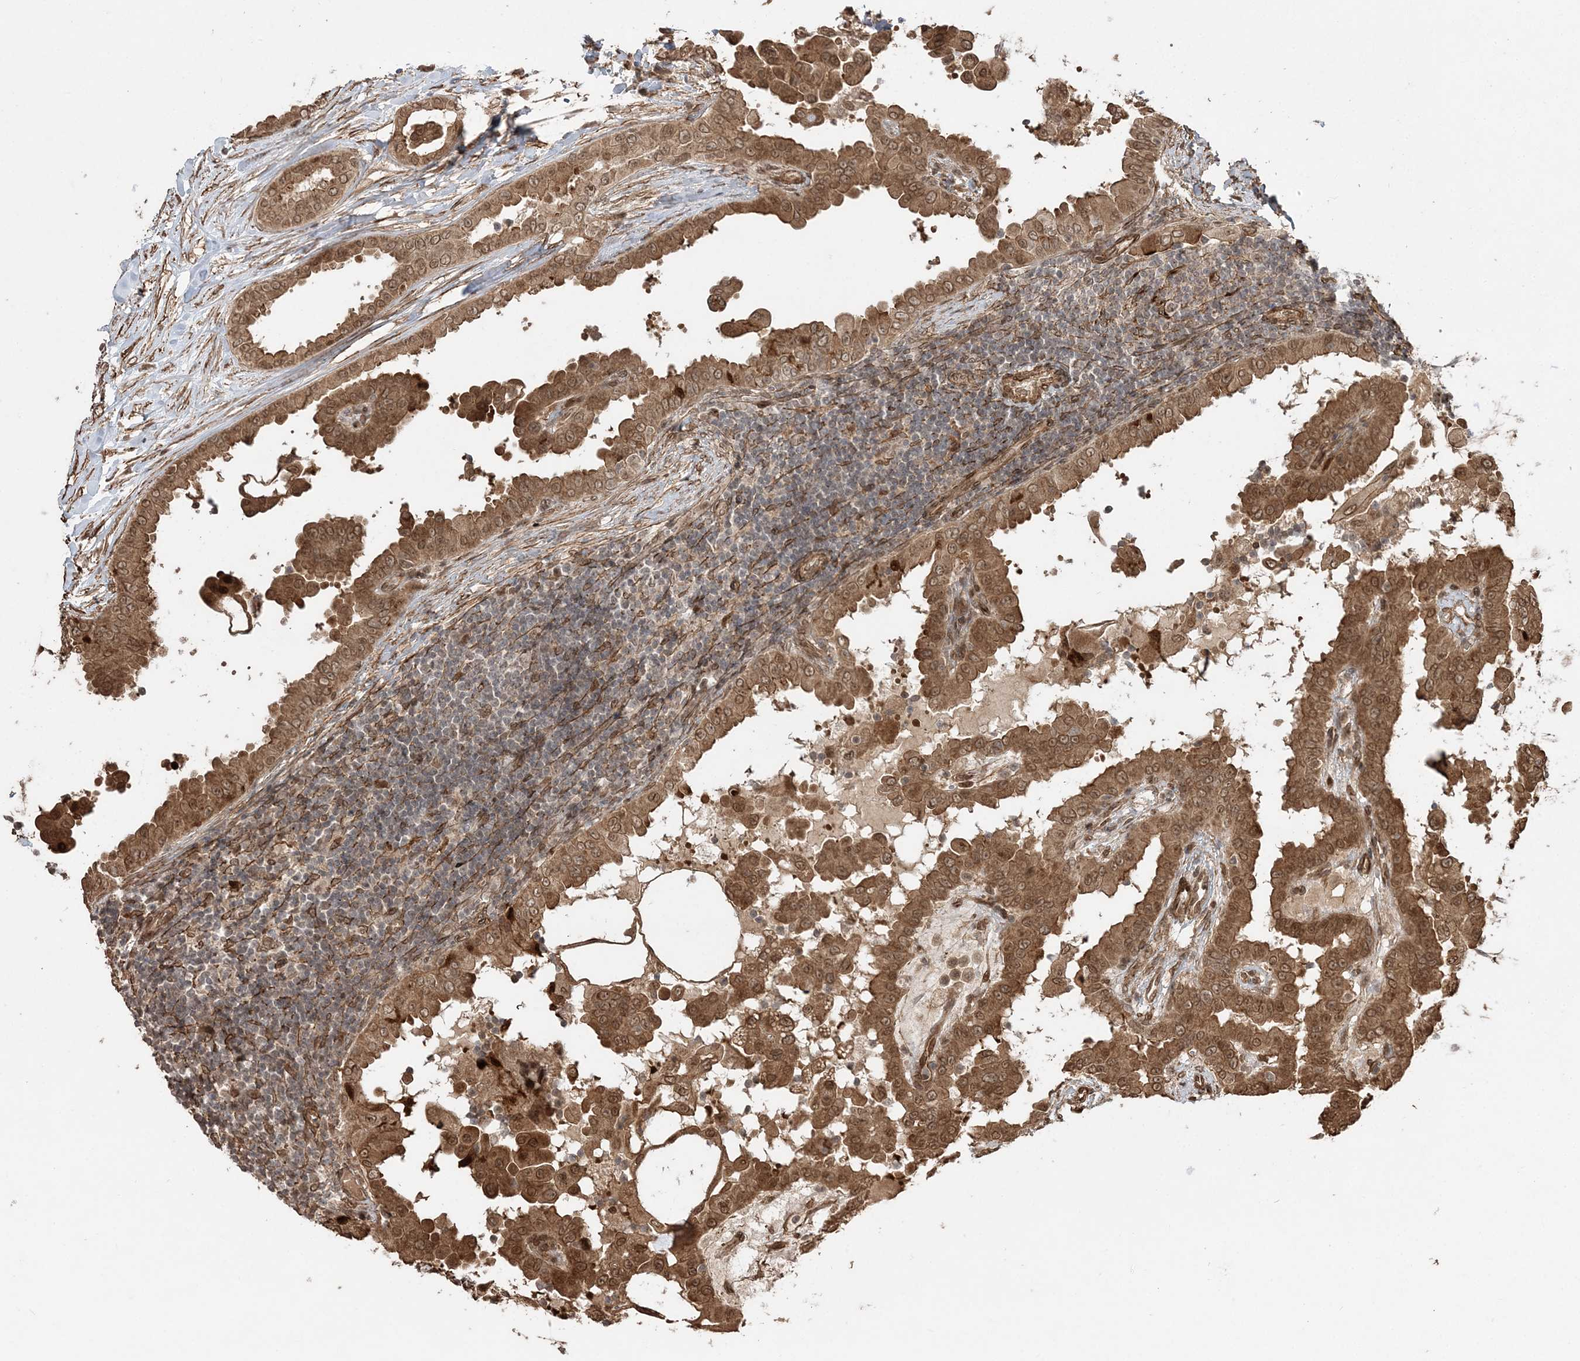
{"staining": {"intensity": "moderate", "quantity": ">75%", "location": "cytoplasmic/membranous,nuclear"}, "tissue": "thyroid cancer", "cell_type": "Tumor cells", "image_type": "cancer", "snomed": [{"axis": "morphology", "description": "Papillary adenocarcinoma, NOS"}, {"axis": "topography", "description": "Thyroid gland"}], "caption": "Thyroid cancer tissue demonstrates moderate cytoplasmic/membranous and nuclear staining in about >75% of tumor cells, visualized by immunohistochemistry.", "gene": "ETAA1", "patient": {"sex": "male", "age": 33}}